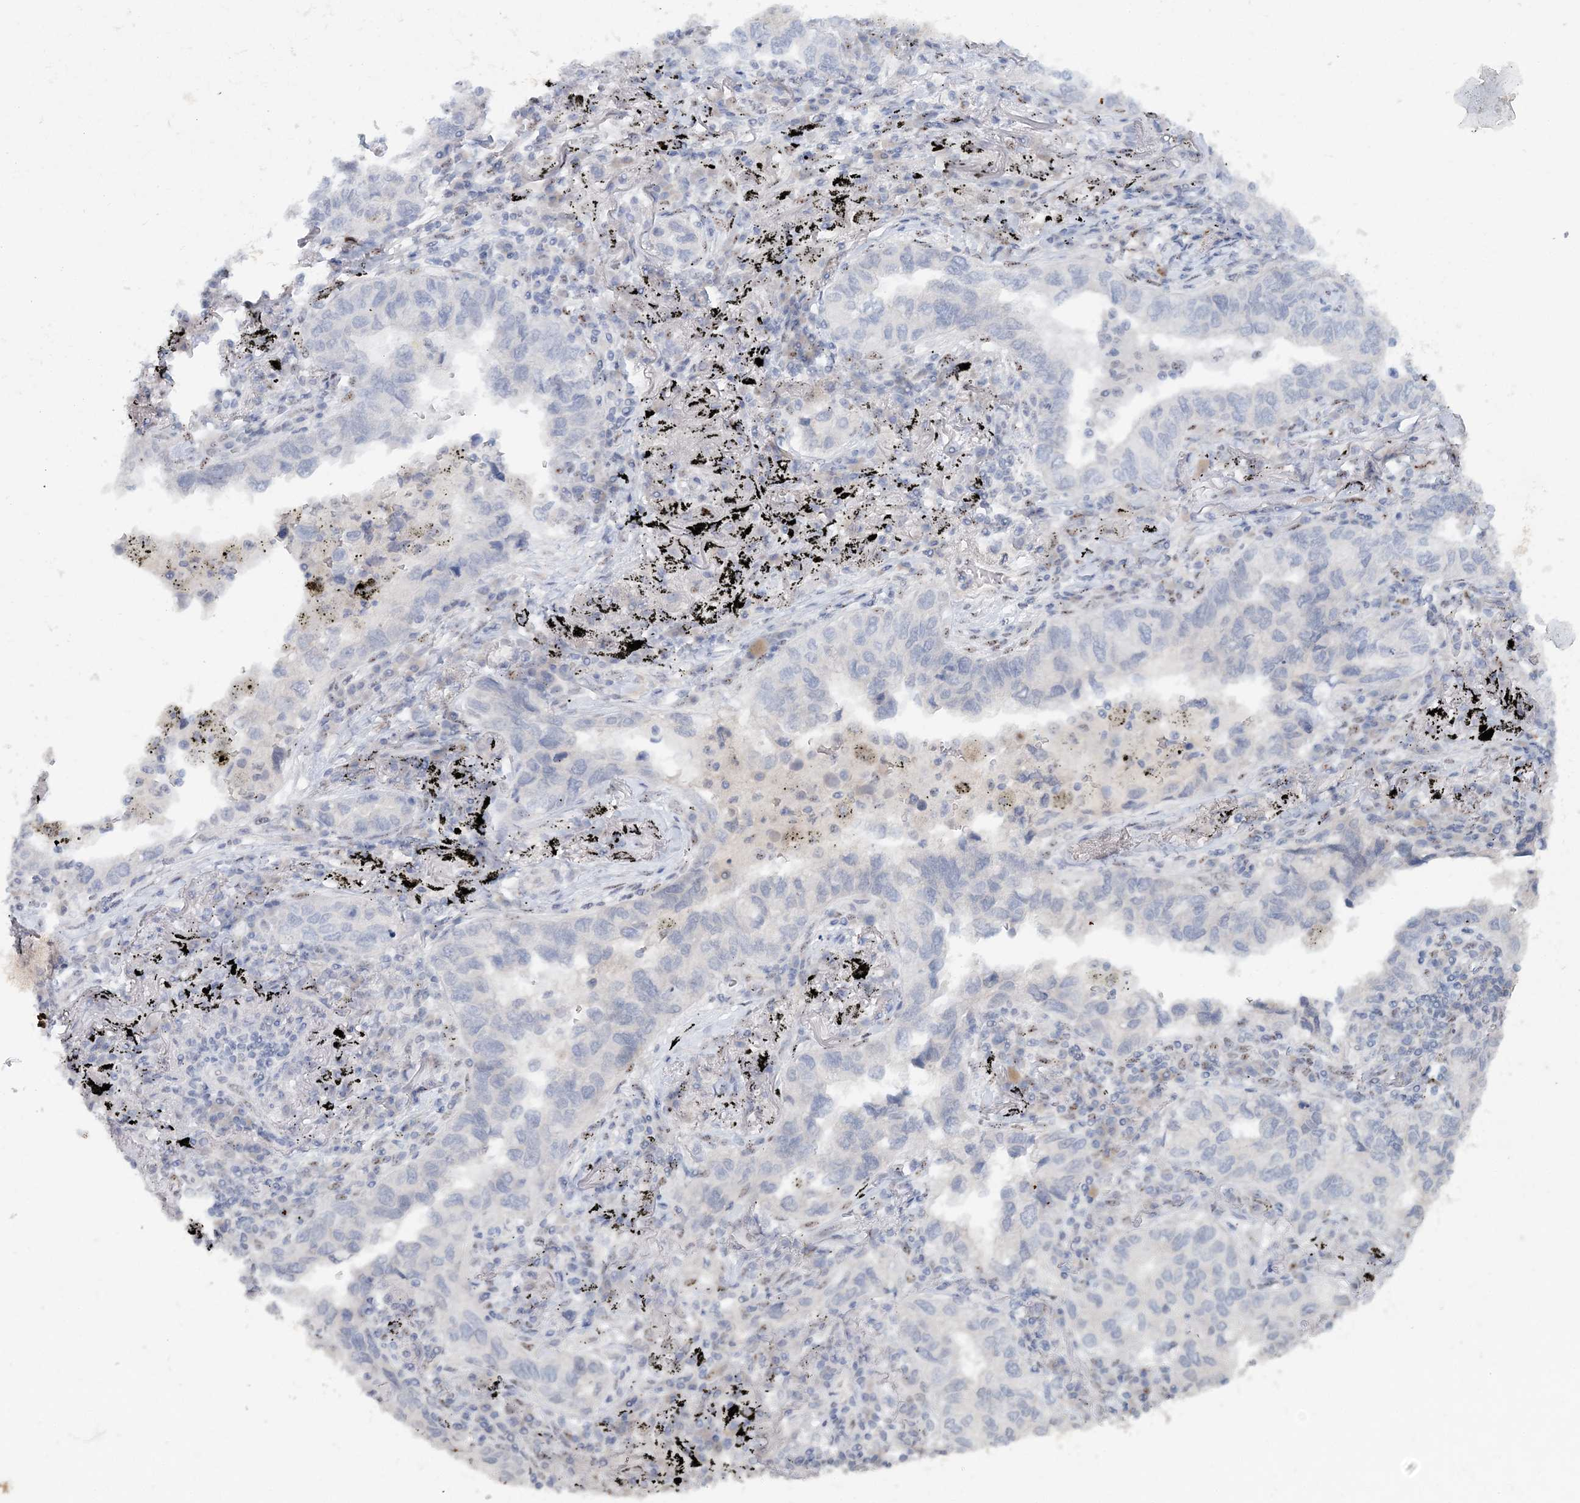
{"staining": {"intensity": "negative", "quantity": "none", "location": "none"}, "tissue": "lung cancer", "cell_type": "Tumor cells", "image_type": "cancer", "snomed": [{"axis": "morphology", "description": "Adenocarcinoma, NOS"}, {"axis": "topography", "description": "Lung"}], "caption": "Immunohistochemistry micrograph of adenocarcinoma (lung) stained for a protein (brown), which exhibits no positivity in tumor cells.", "gene": "GIN1", "patient": {"sex": "male", "age": 65}}